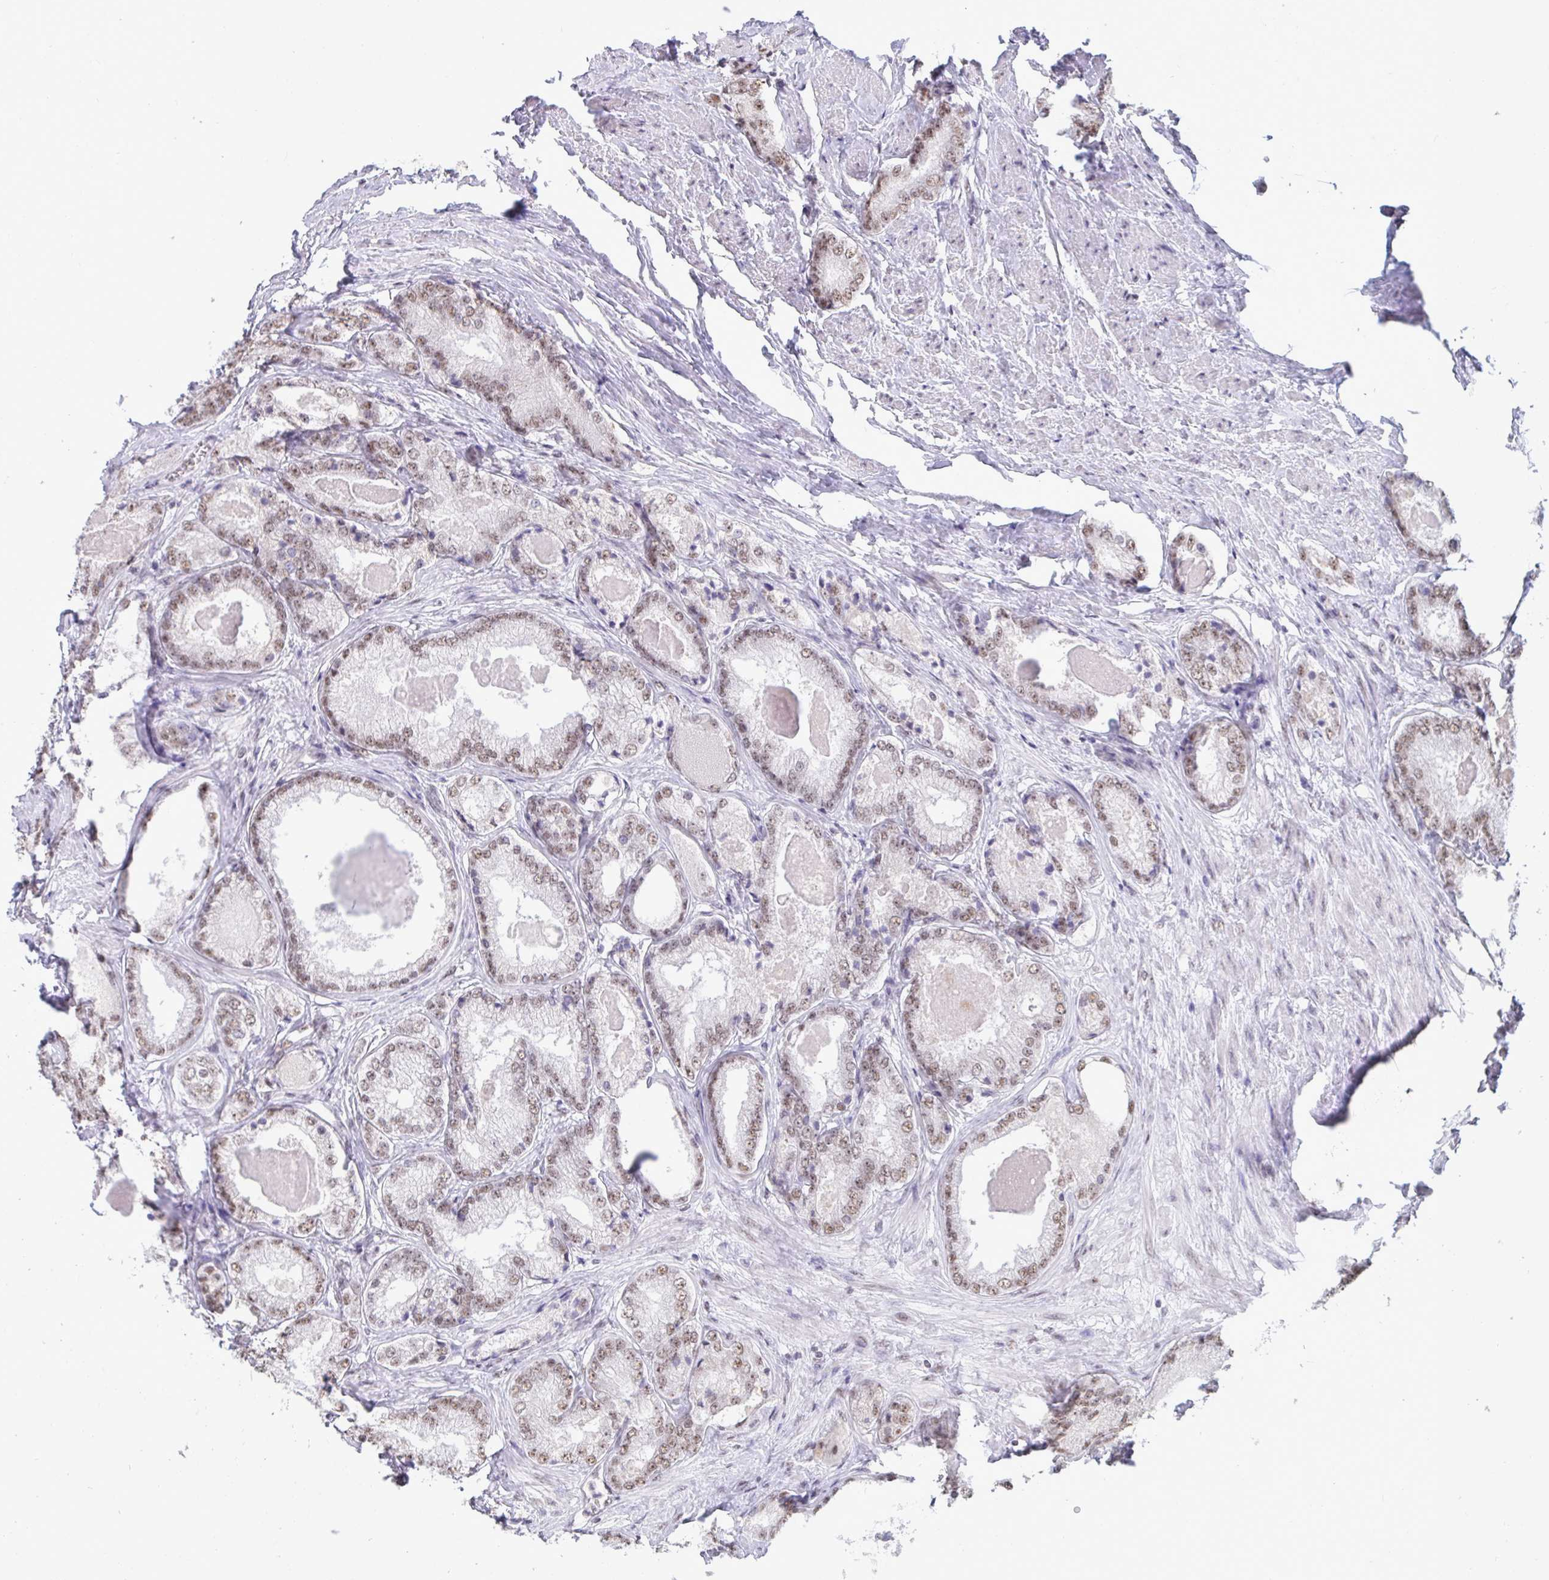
{"staining": {"intensity": "moderate", "quantity": ">75%", "location": "nuclear"}, "tissue": "prostate cancer", "cell_type": "Tumor cells", "image_type": "cancer", "snomed": [{"axis": "morphology", "description": "Adenocarcinoma, NOS"}, {"axis": "morphology", "description": "Adenocarcinoma, Low grade"}, {"axis": "topography", "description": "Prostate"}], "caption": "Approximately >75% of tumor cells in human prostate cancer demonstrate moderate nuclear protein expression as visualized by brown immunohistochemical staining.", "gene": "PUF60", "patient": {"sex": "male", "age": 68}}